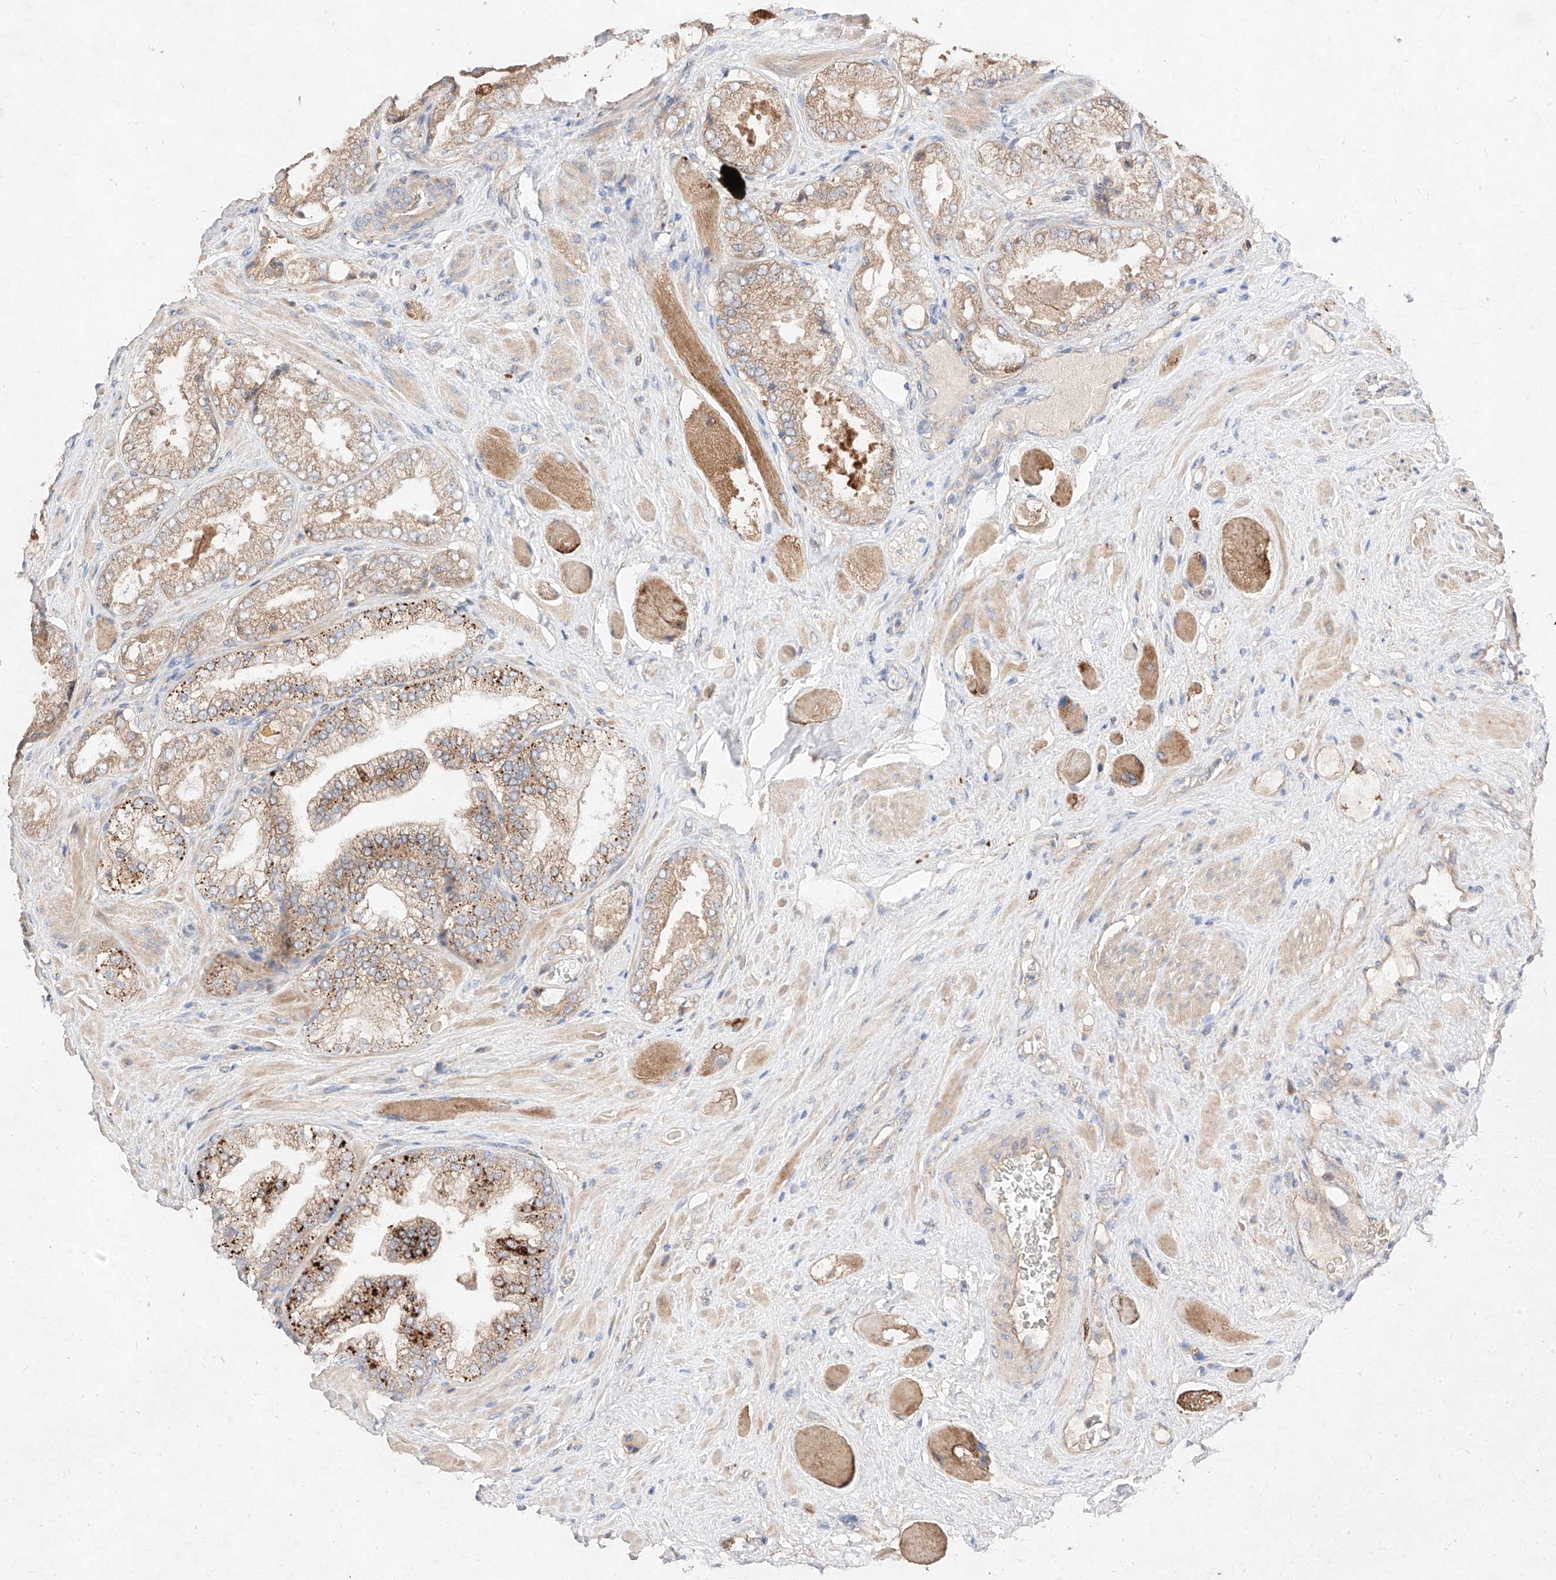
{"staining": {"intensity": "moderate", "quantity": ">75%", "location": "cytoplasmic/membranous"}, "tissue": "prostate cancer", "cell_type": "Tumor cells", "image_type": "cancer", "snomed": [{"axis": "morphology", "description": "Adenocarcinoma, High grade"}, {"axis": "topography", "description": "Prostate"}], "caption": "High-power microscopy captured an IHC histopathology image of prostate cancer, revealing moderate cytoplasmic/membranous staining in approximately >75% of tumor cells.", "gene": "C6orf62", "patient": {"sex": "male", "age": 58}}